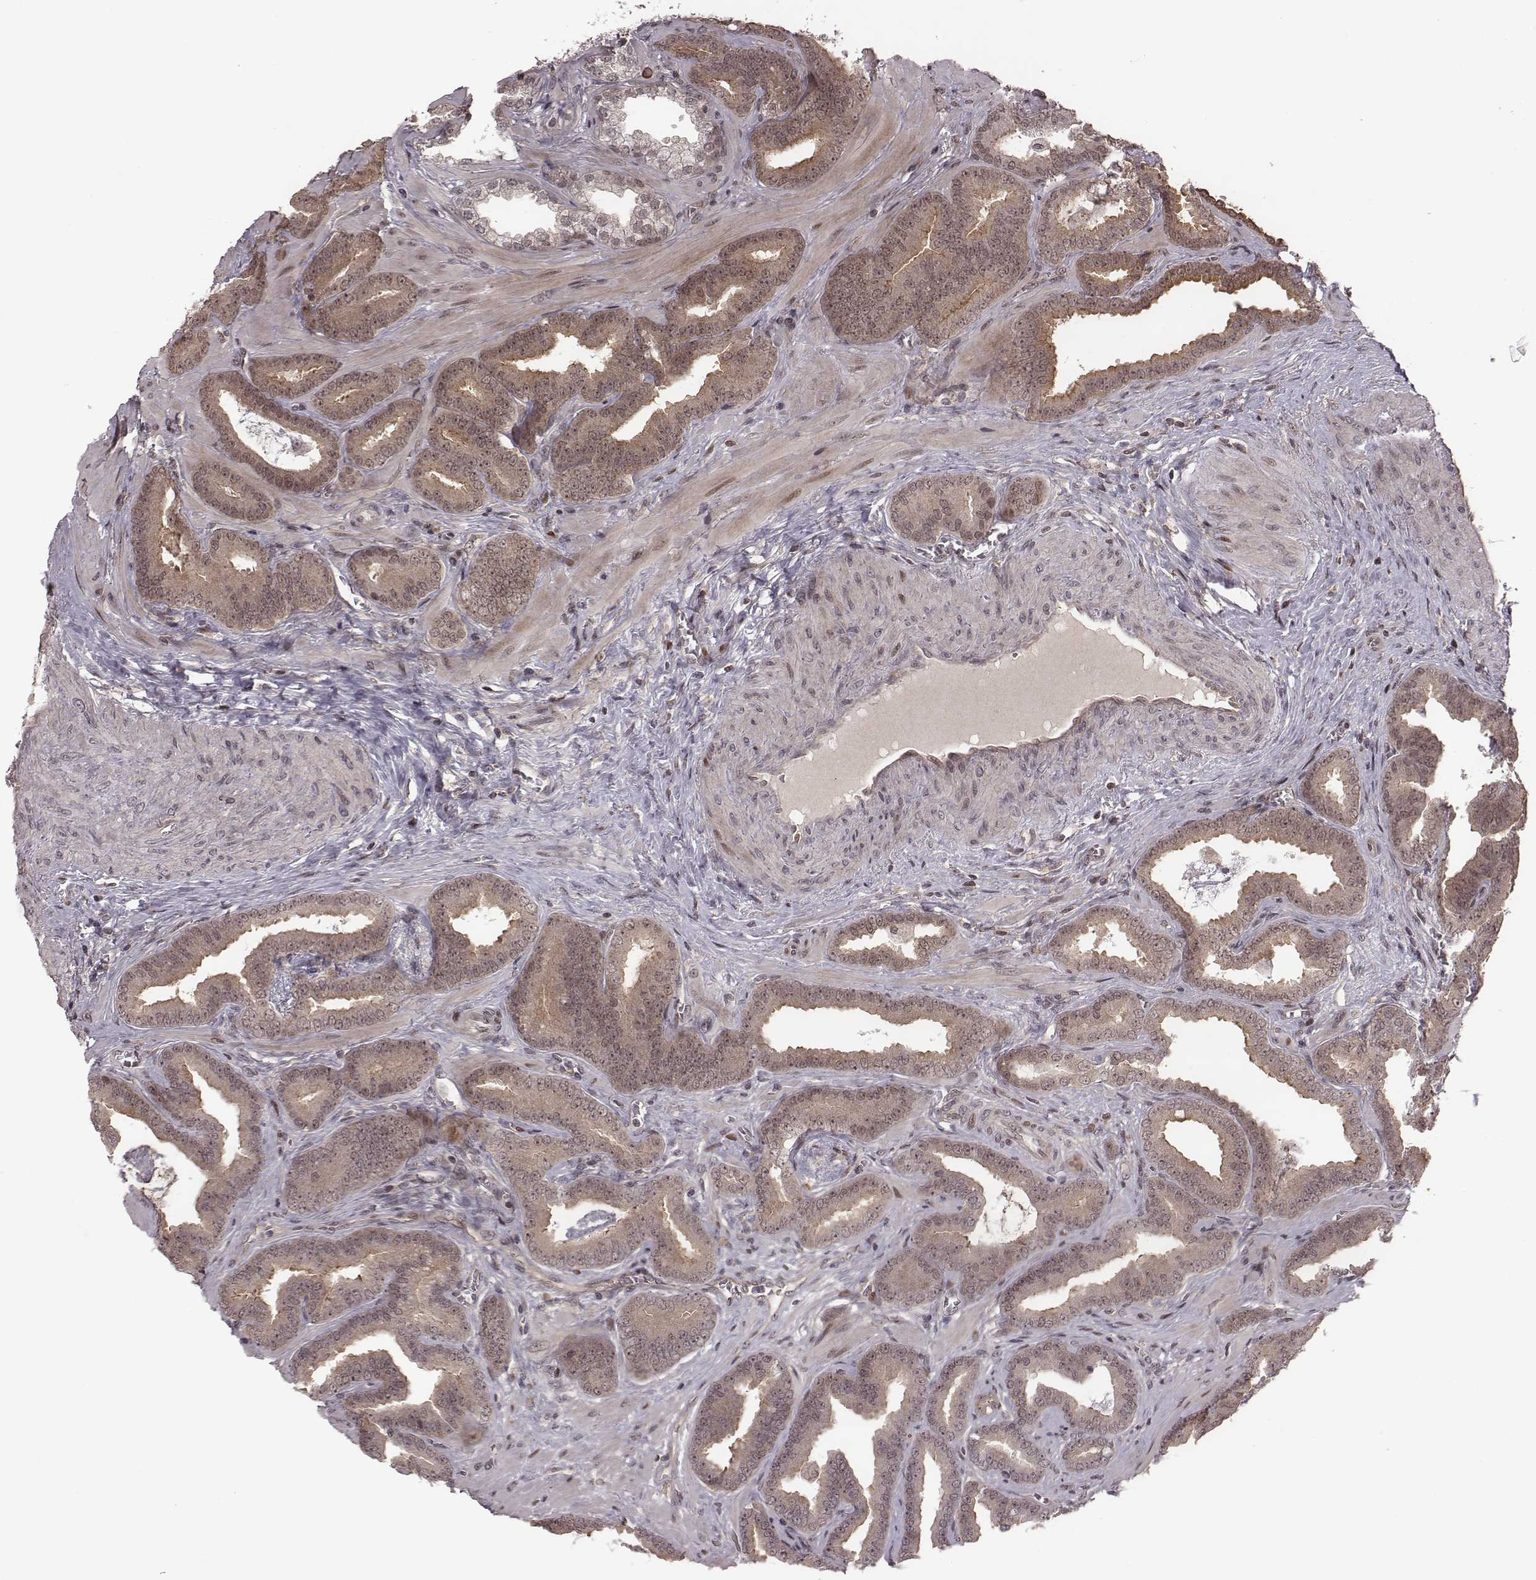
{"staining": {"intensity": "weak", "quantity": ">75%", "location": "cytoplasmic/membranous,nuclear"}, "tissue": "prostate cancer", "cell_type": "Tumor cells", "image_type": "cancer", "snomed": [{"axis": "morphology", "description": "Adenocarcinoma, Low grade"}, {"axis": "topography", "description": "Prostate"}], "caption": "Protein expression analysis of low-grade adenocarcinoma (prostate) shows weak cytoplasmic/membranous and nuclear expression in about >75% of tumor cells.", "gene": "RPL3", "patient": {"sex": "male", "age": 63}}